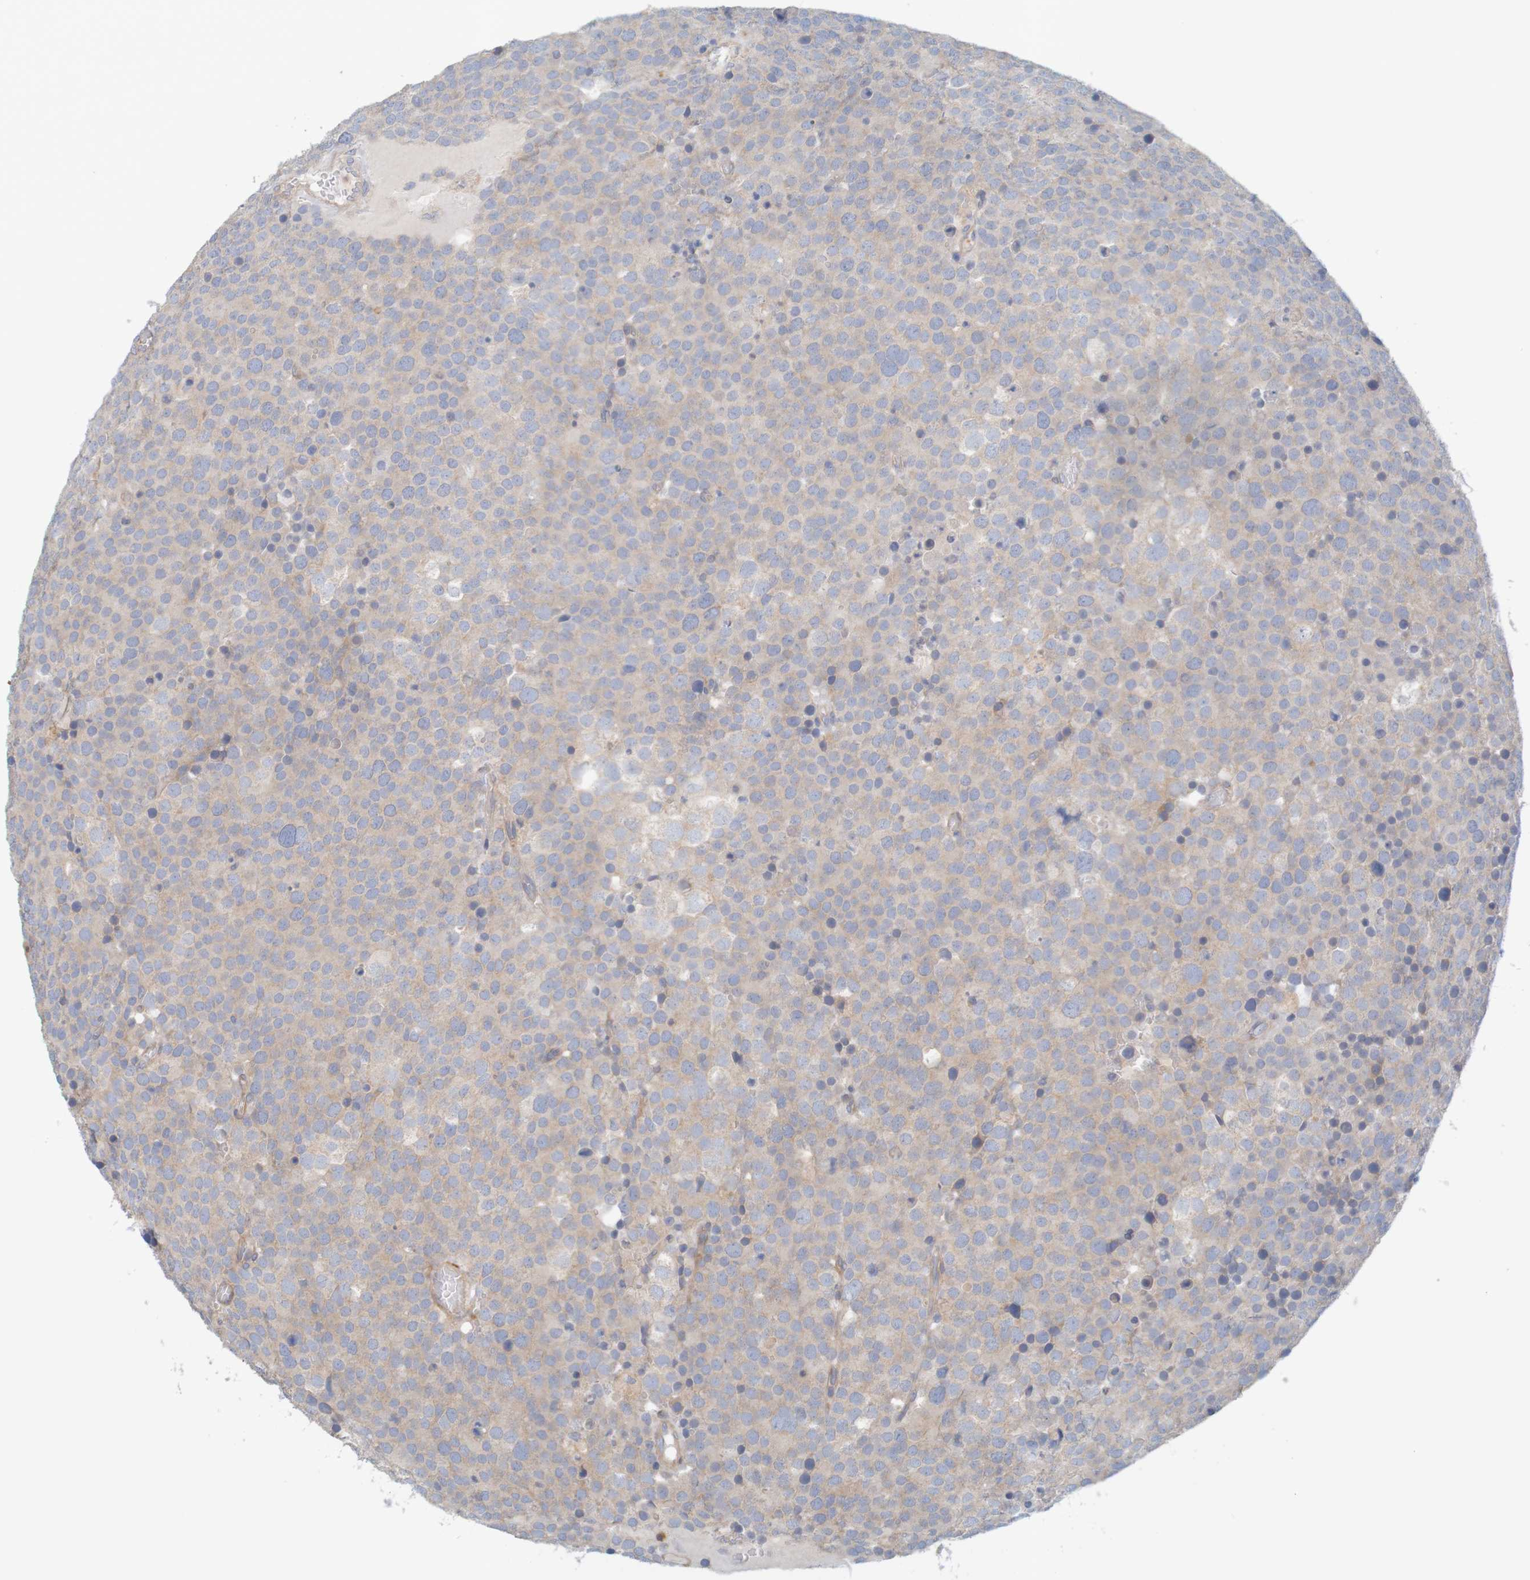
{"staining": {"intensity": "weak", "quantity": "<25%", "location": "cytoplasmic/membranous"}, "tissue": "testis cancer", "cell_type": "Tumor cells", "image_type": "cancer", "snomed": [{"axis": "morphology", "description": "Seminoma, NOS"}, {"axis": "topography", "description": "Testis"}], "caption": "High magnification brightfield microscopy of seminoma (testis) stained with DAB (3,3'-diaminobenzidine) (brown) and counterstained with hematoxylin (blue): tumor cells show no significant expression. (DAB IHC with hematoxylin counter stain).", "gene": "KRT23", "patient": {"sex": "male", "age": 71}}